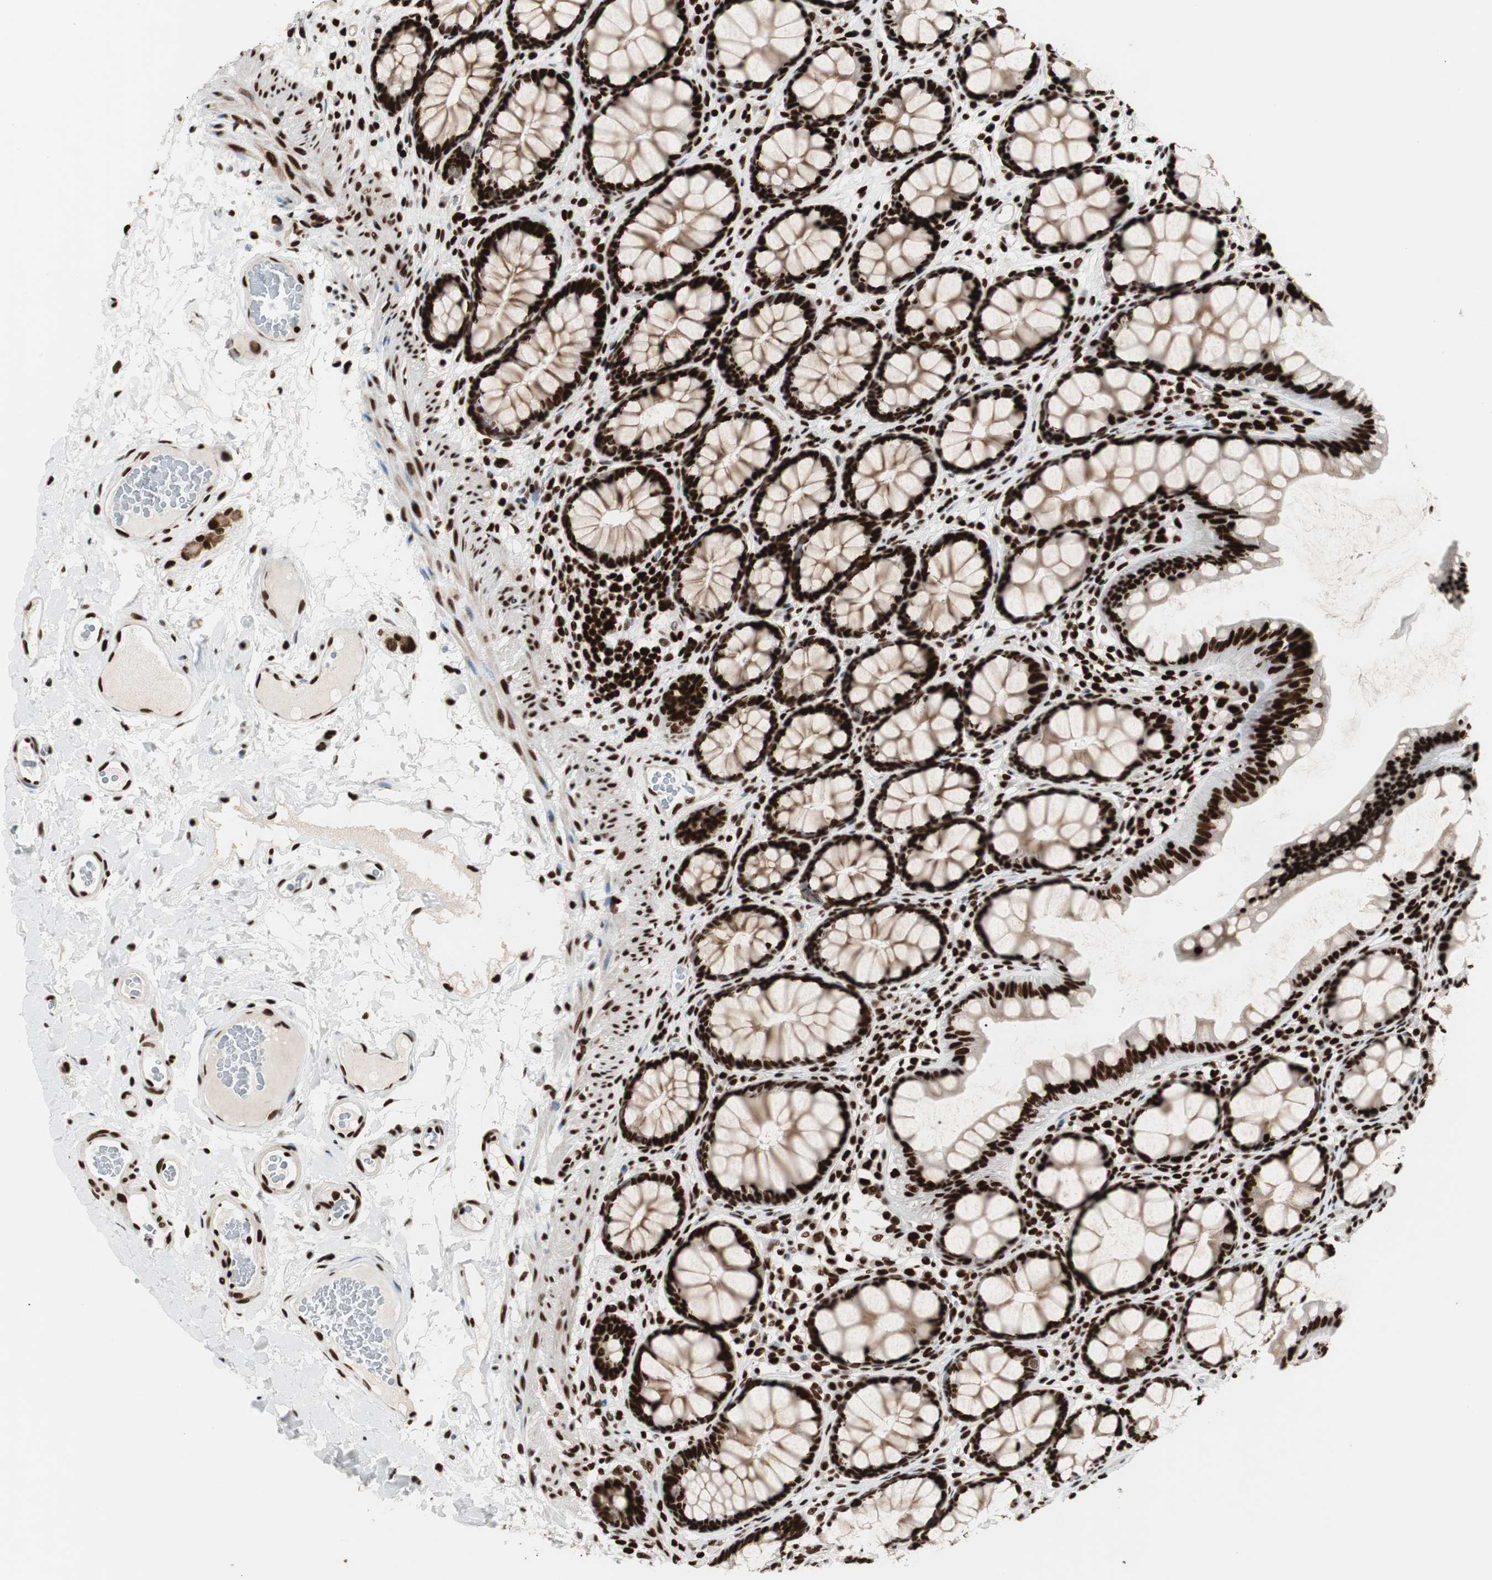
{"staining": {"intensity": "strong", "quantity": ">75%", "location": "nuclear"}, "tissue": "colon", "cell_type": "Endothelial cells", "image_type": "normal", "snomed": [{"axis": "morphology", "description": "Normal tissue, NOS"}, {"axis": "topography", "description": "Colon"}], "caption": "Colon stained for a protein (brown) demonstrates strong nuclear positive expression in about >75% of endothelial cells.", "gene": "MTA2", "patient": {"sex": "female", "age": 55}}